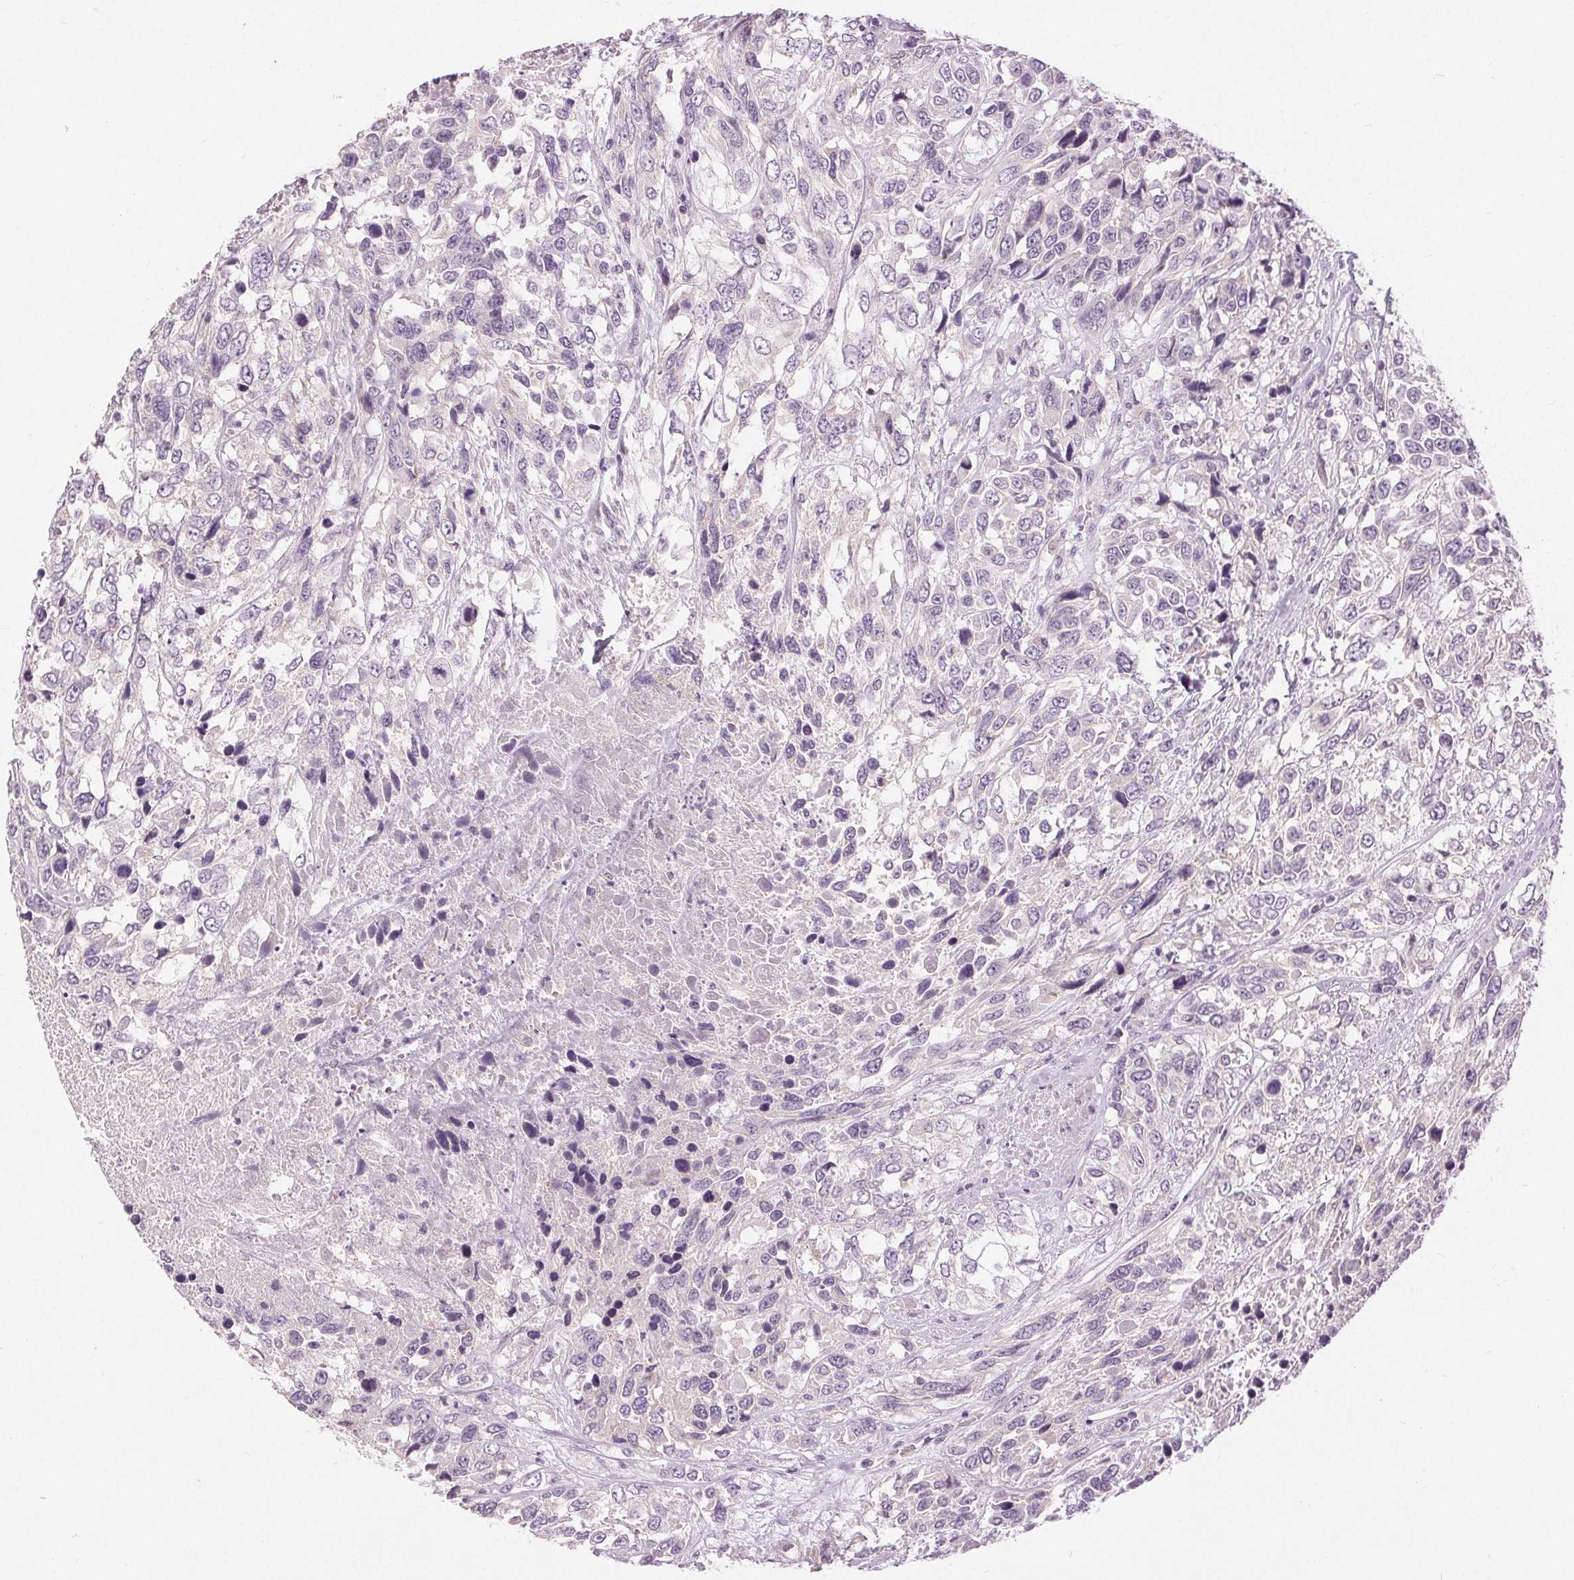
{"staining": {"intensity": "moderate", "quantity": "<25%", "location": "cytoplasmic/membranous"}, "tissue": "urothelial cancer", "cell_type": "Tumor cells", "image_type": "cancer", "snomed": [{"axis": "morphology", "description": "Urothelial carcinoma, High grade"}, {"axis": "topography", "description": "Urinary bladder"}], "caption": "Urothelial cancer stained with DAB (3,3'-diaminobenzidine) immunohistochemistry reveals low levels of moderate cytoplasmic/membranous staining in approximately <25% of tumor cells. Using DAB (3,3'-diaminobenzidine) (brown) and hematoxylin (blue) stains, captured at high magnification using brightfield microscopy.", "gene": "DSG3", "patient": {"sex": "female", "age": 70}}